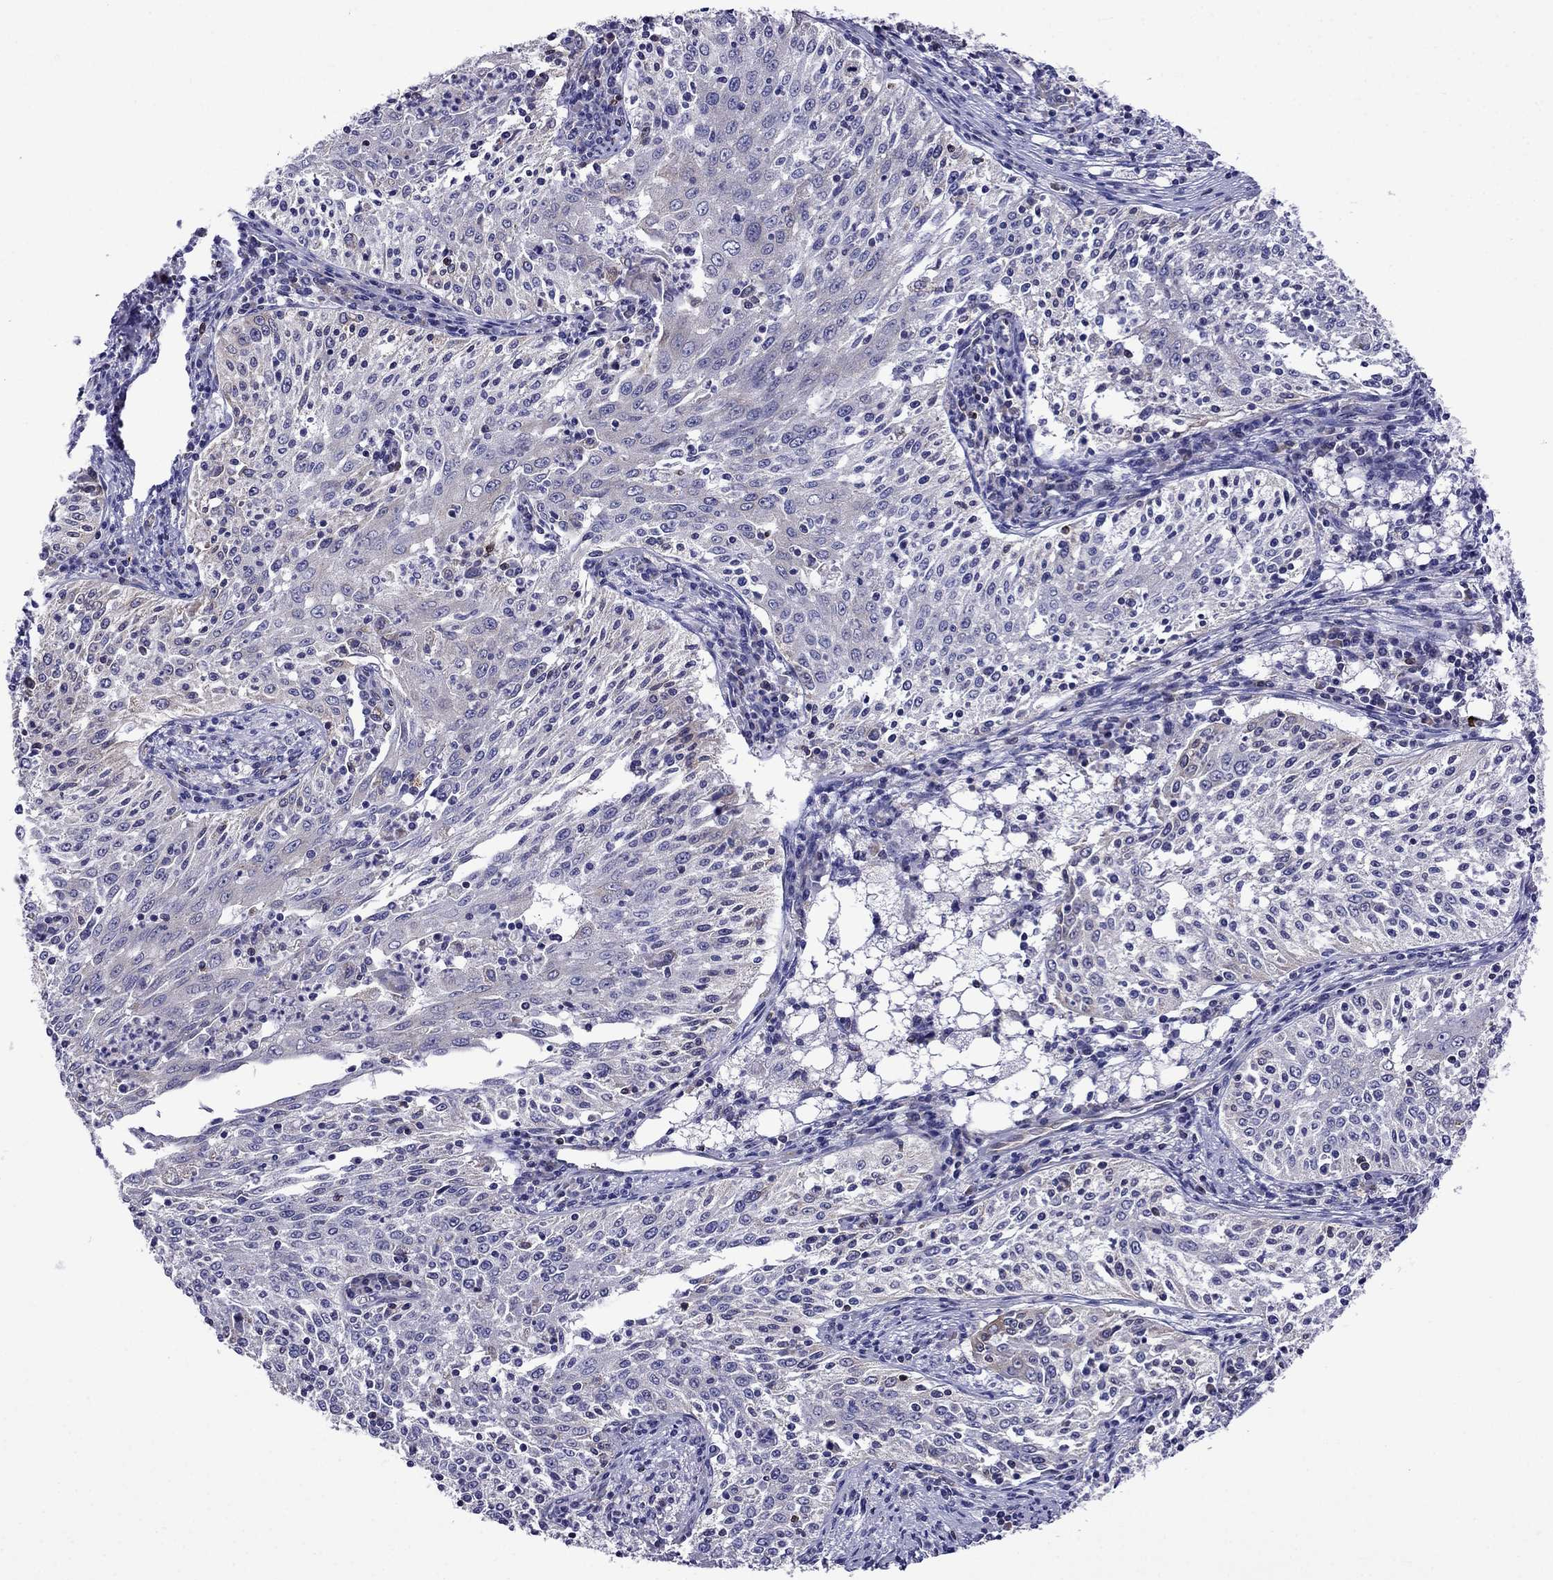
{"staining": {"intensity": "negative", "quantity": "none", "location": "none"}, "tissue": "cervical cancer", "cell_type": "Tumor cells", "image_type": "cancer", "snomed": [{"axis": "morphology", "description": "Squamous cell carcinoma, NOS"}, {"axis": "topography", "description": "Cervix"}], "caption": "An immunohistochemistry micrograph of cervical cancer is shown. There is no staining in tumor cells of cervical cancer. (Brightfield microscopy of DAB immunohistochemistry (IHC) at high magnification).", "gene": "GNAL", "patient": {"sex": "female", "age": 41}}